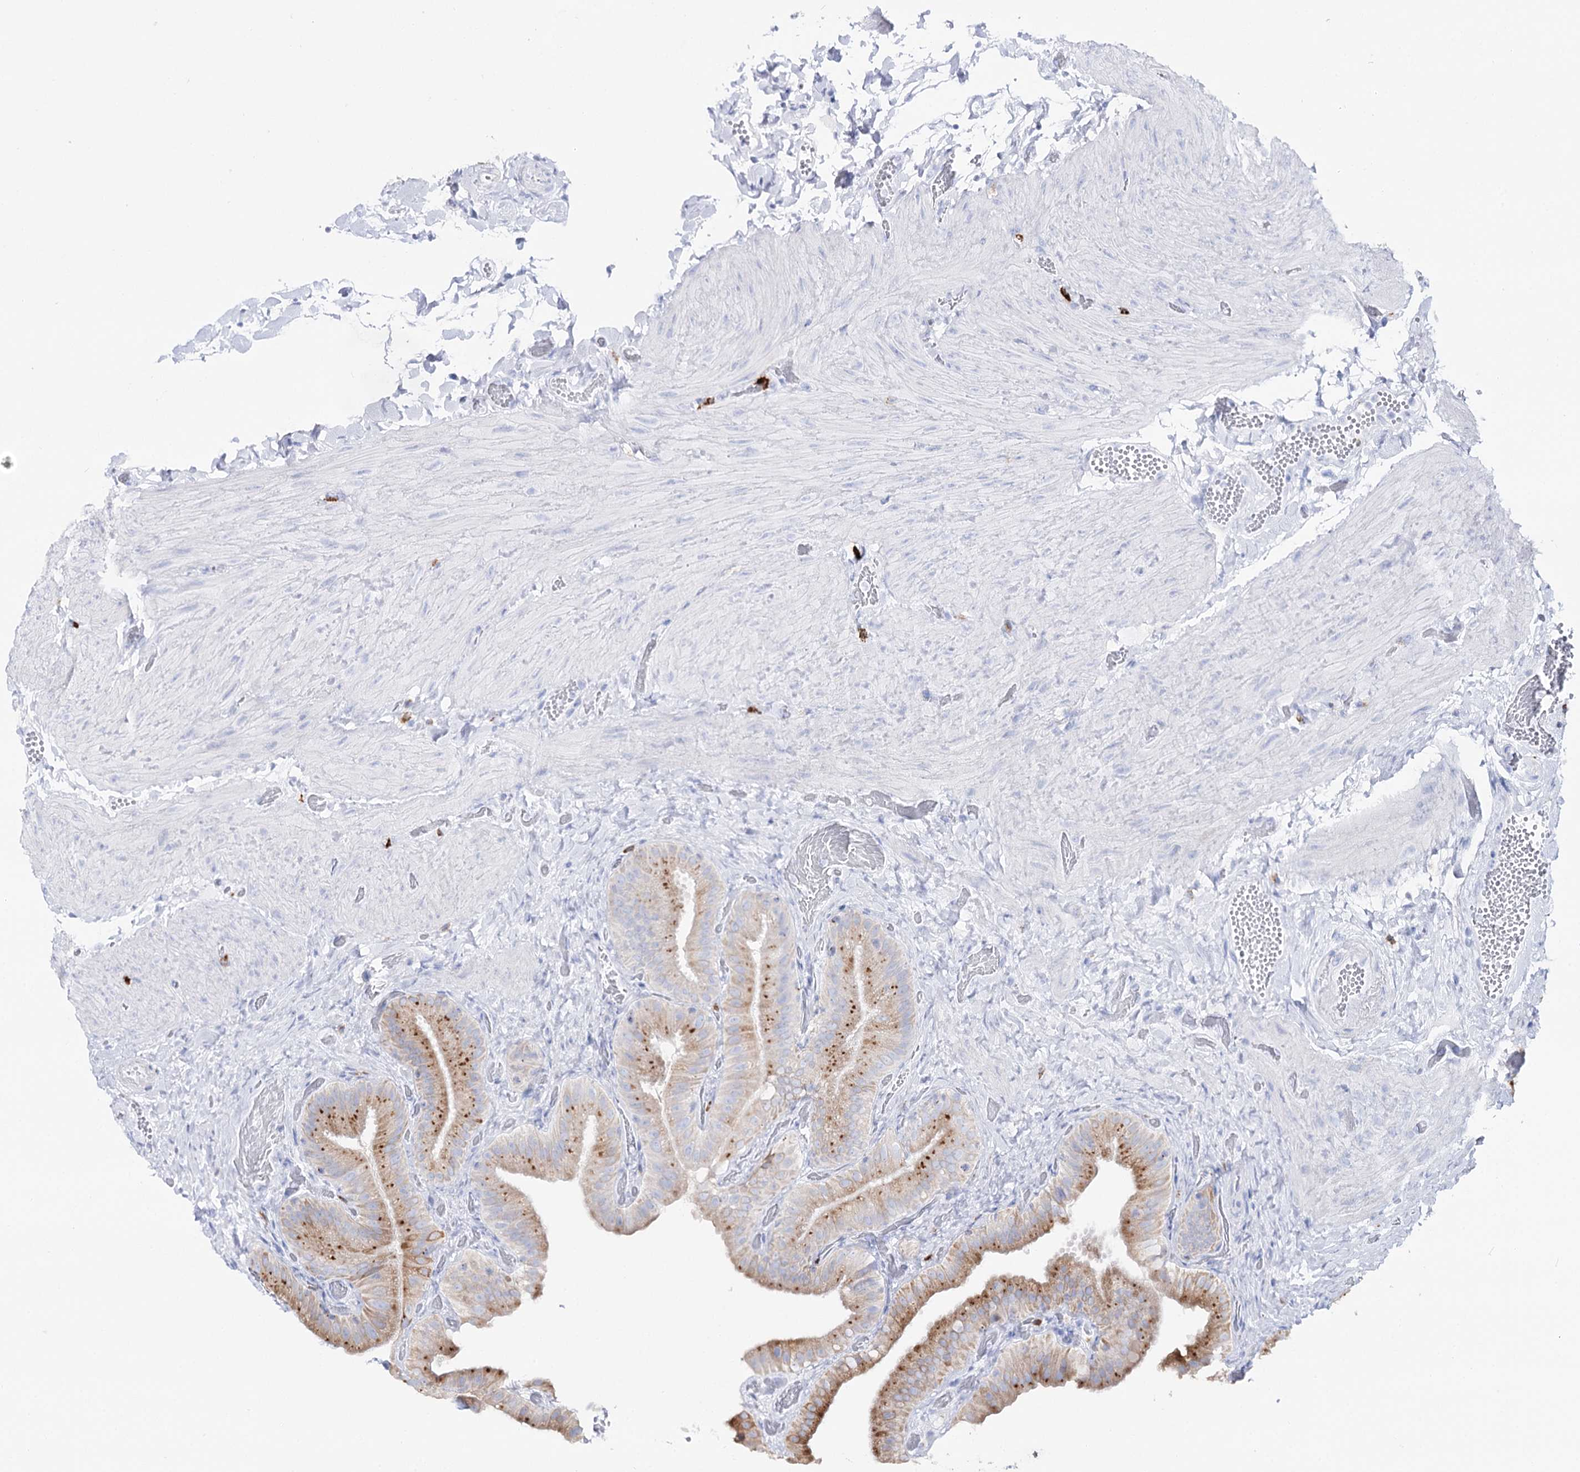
{"staining": {"intensity": "moderate", "quantity": ">75%", "location": "cytoplasmic/membranous"}, "tissue": "gallbladder", "cell_type": "Glandular cells", "image_type": "normal", "snomed": [{"axis": "morphology", "description": "Normal tissue, NOS"}, {"axis": "topography", "description": "Gallbladder"}], "caption": "An immunohistochemistry (IHC) image of normal tissue is shown. Protein staining in brown labels moderate cytoplasmic/membranous positivity in gallbladder within glandular cells.", "gene": "SLC3A1", "patient": {"sex": "female", "age": 64}}